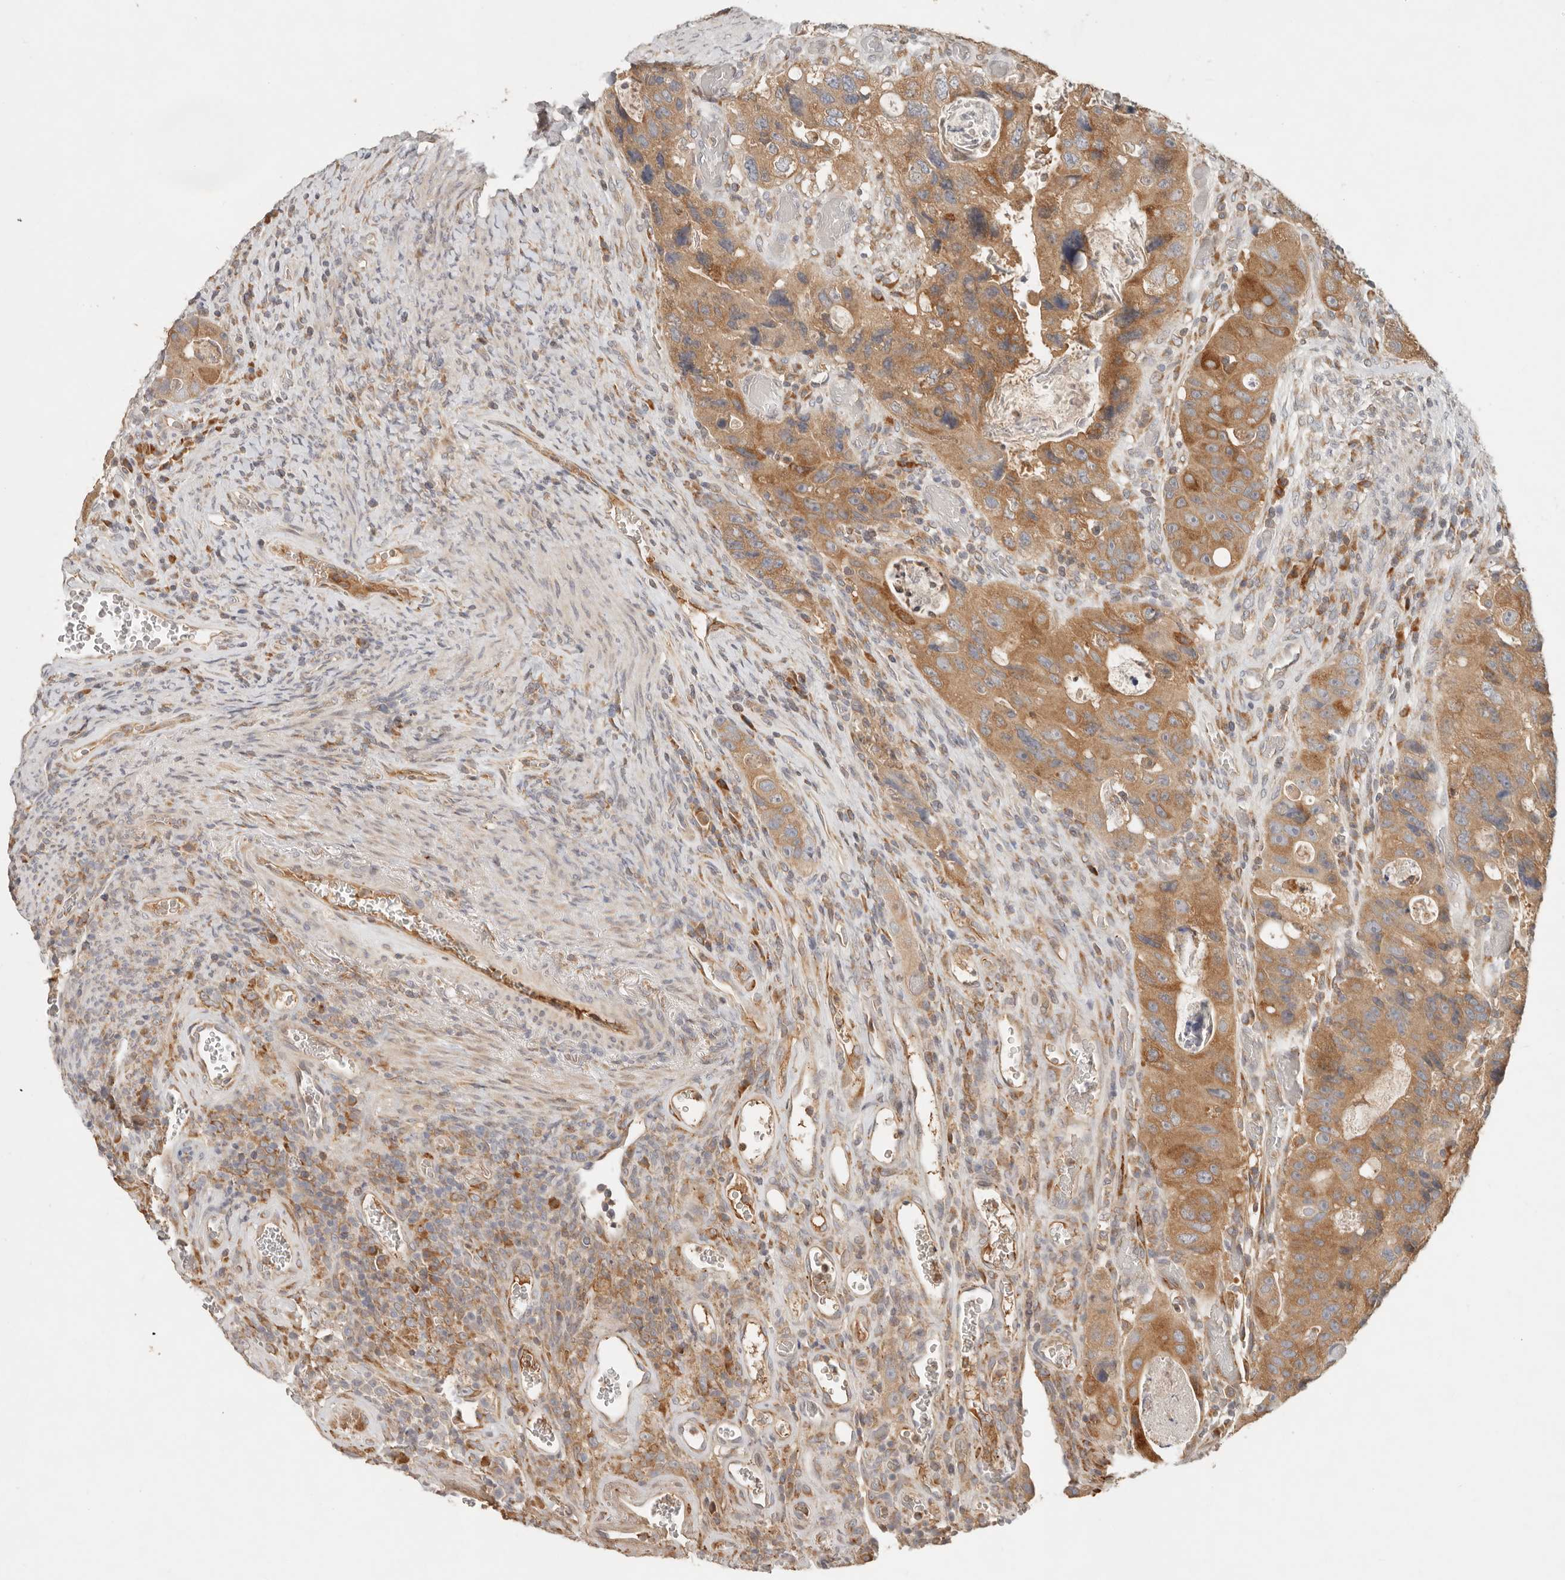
{"staining": {"intensity": "moderate", "quantity": ">75%", "location": "cytoplasmic/membranous"}, "tissue": "colorectal cancer", "cell_type": "Tumor cells", "image_type": "cancer", "snomed": [{"axis": "morphology", "description": "Adenocarcinoma, NOS"}, {"axis": "topography", "description": "Rectum"}], "caption": "A micrograph of human colorectal cancer stained for a protein shows moderate cytoplasmic/membranous brown staining in tumor cells. (brown staining indicates protein expression, while blue staining denotes nuclei).", "gene": "ARHGEF10L", "patient": {"sex": "male", "age": 59}}